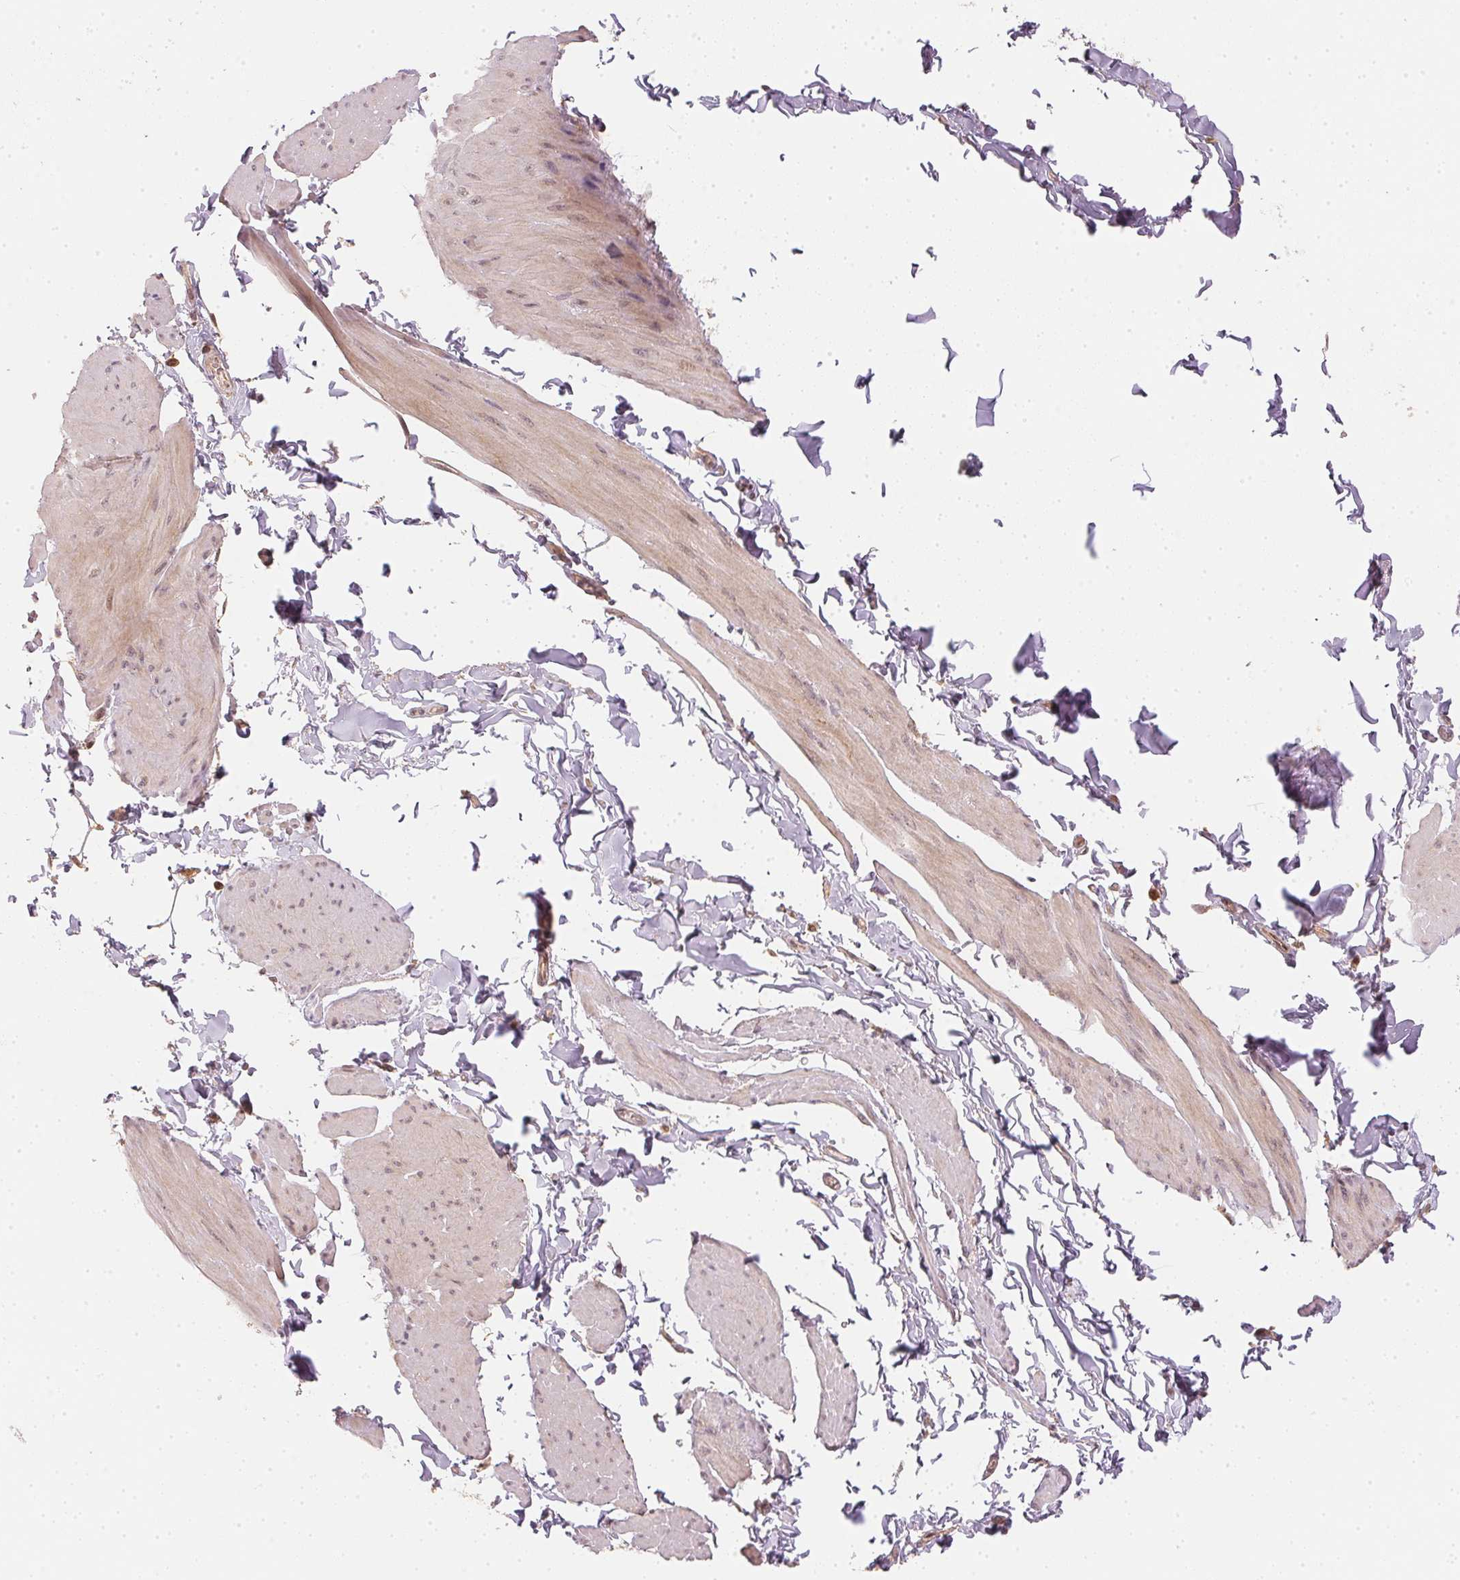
{"staining": {"intensity": "weak", "quantity": "25%-75%", "location": "cytoplasmic/membranous"}, "tissue": "smooth muscle", "cell_type": "Smooth muscle cells", "image_type": "normal", "snomed": [{"axis": "morphology", "description": "Normal tissue, NOS"}, {"axis": "topography", "description": "Adipose tissue"}, {"axis": "topography", "description": "Smooth muscle"}, {"axis": "topography", "description": "Peripheral nerve tissue"}], "caption": "Smooth muscle cells demonstrate low levels of weak cytoplasmic/membranous expression in approximately 25%-75% of cells in normal smooth muscle. Nuclei are stained in blue.", "gene": "WDR54", "patient": {"sex": "male", "age": 83}}